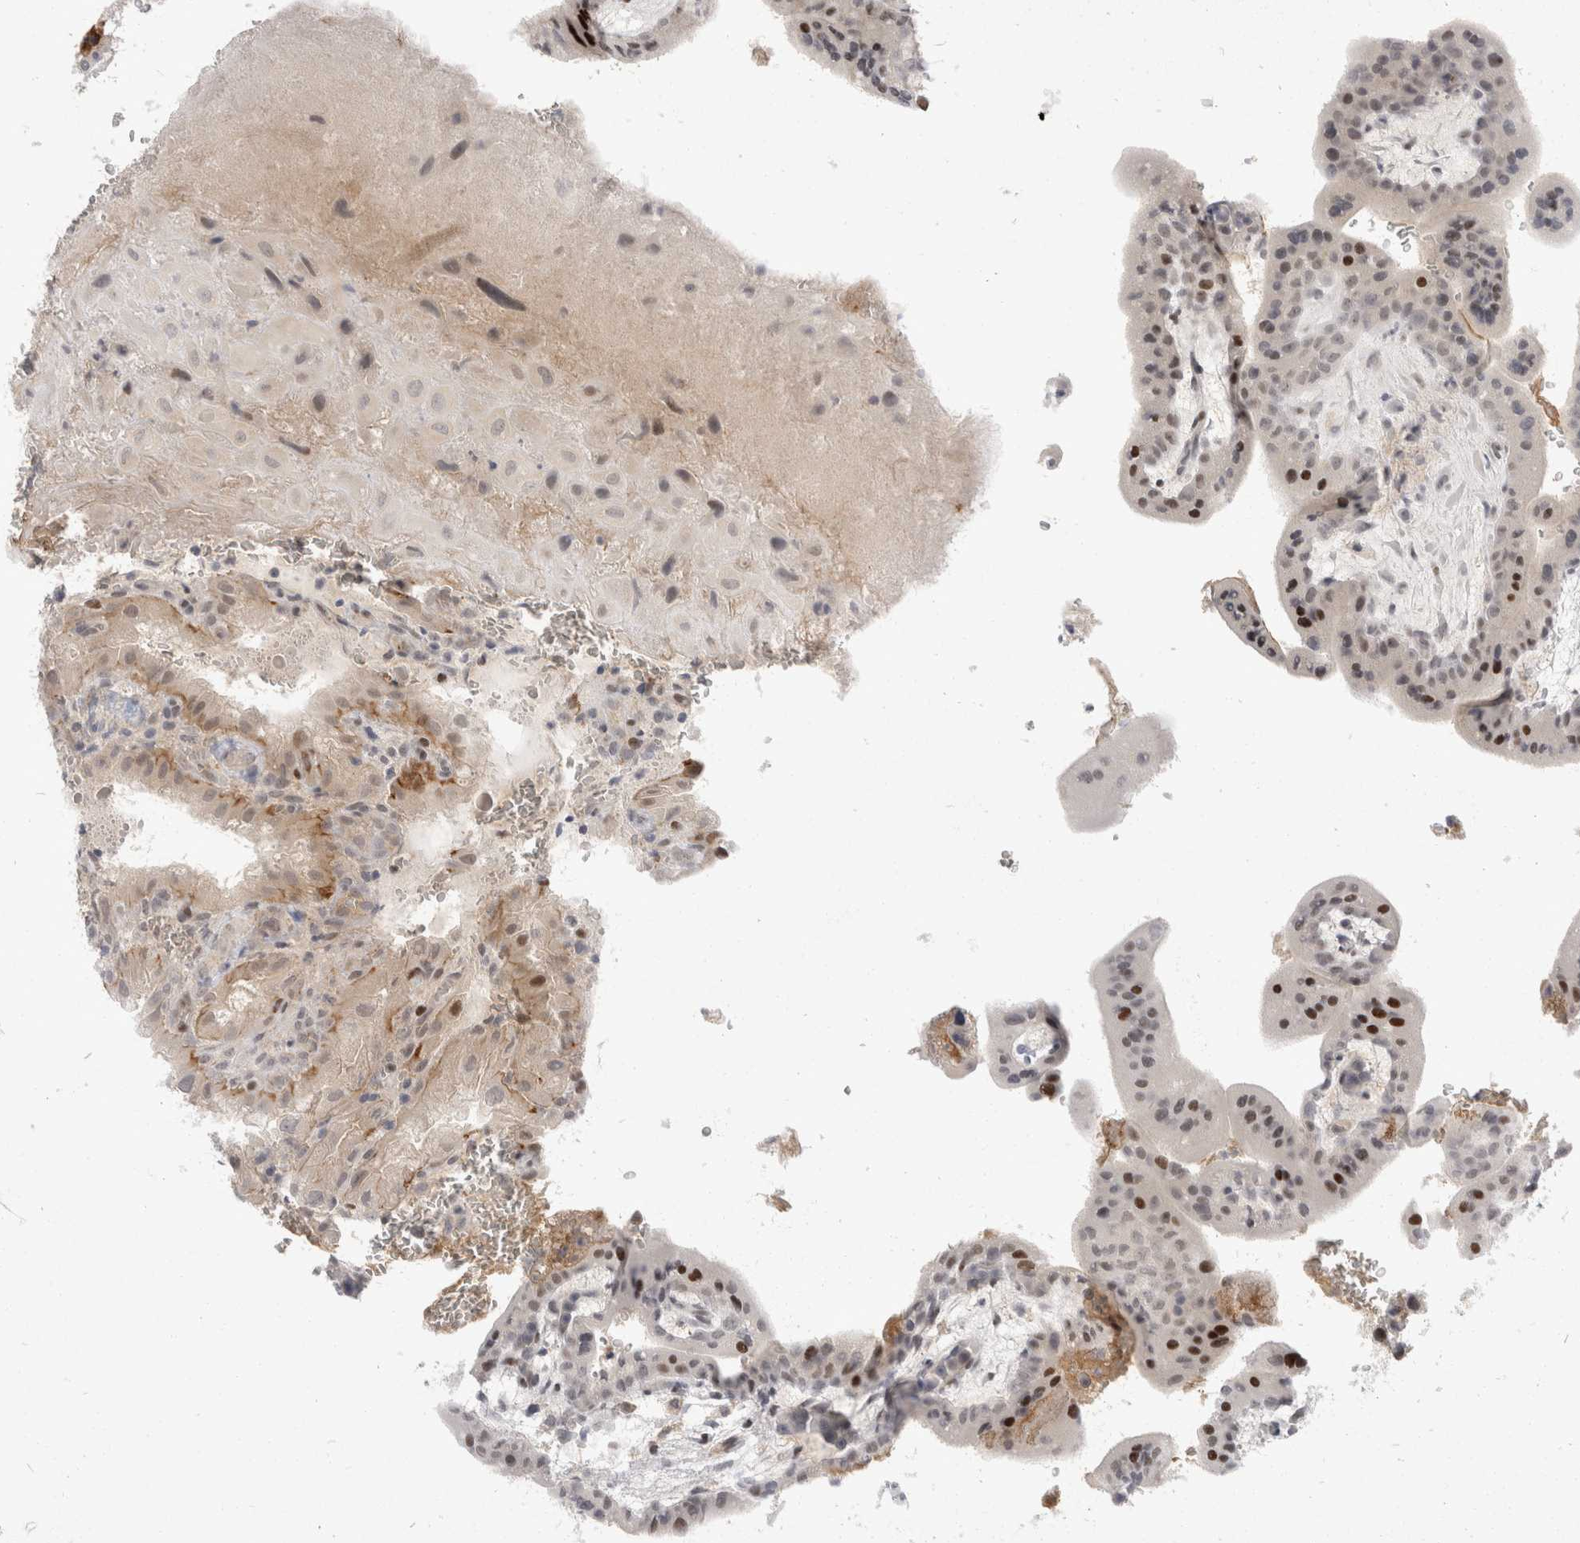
{"staining": {"intensity": "weak", "quantity": "<25%", "location": "nuclear"}, "tissue": "placenta", "cell_type": "Decidual cells", "image_type": "normal", "snomed": [{"axis": "morphology", "description": "Normal tissue, NOS"}, {"axis": "topography", "description": "Placenta"}], "caption": "DAB (3,3'-diaminobenzidine) immunohistochemical staining of unremarkable human placenta displays no significant staining in decidual cells.", "gene": "TOM1L2", "patient": {"sex": "female", "age": 35}}